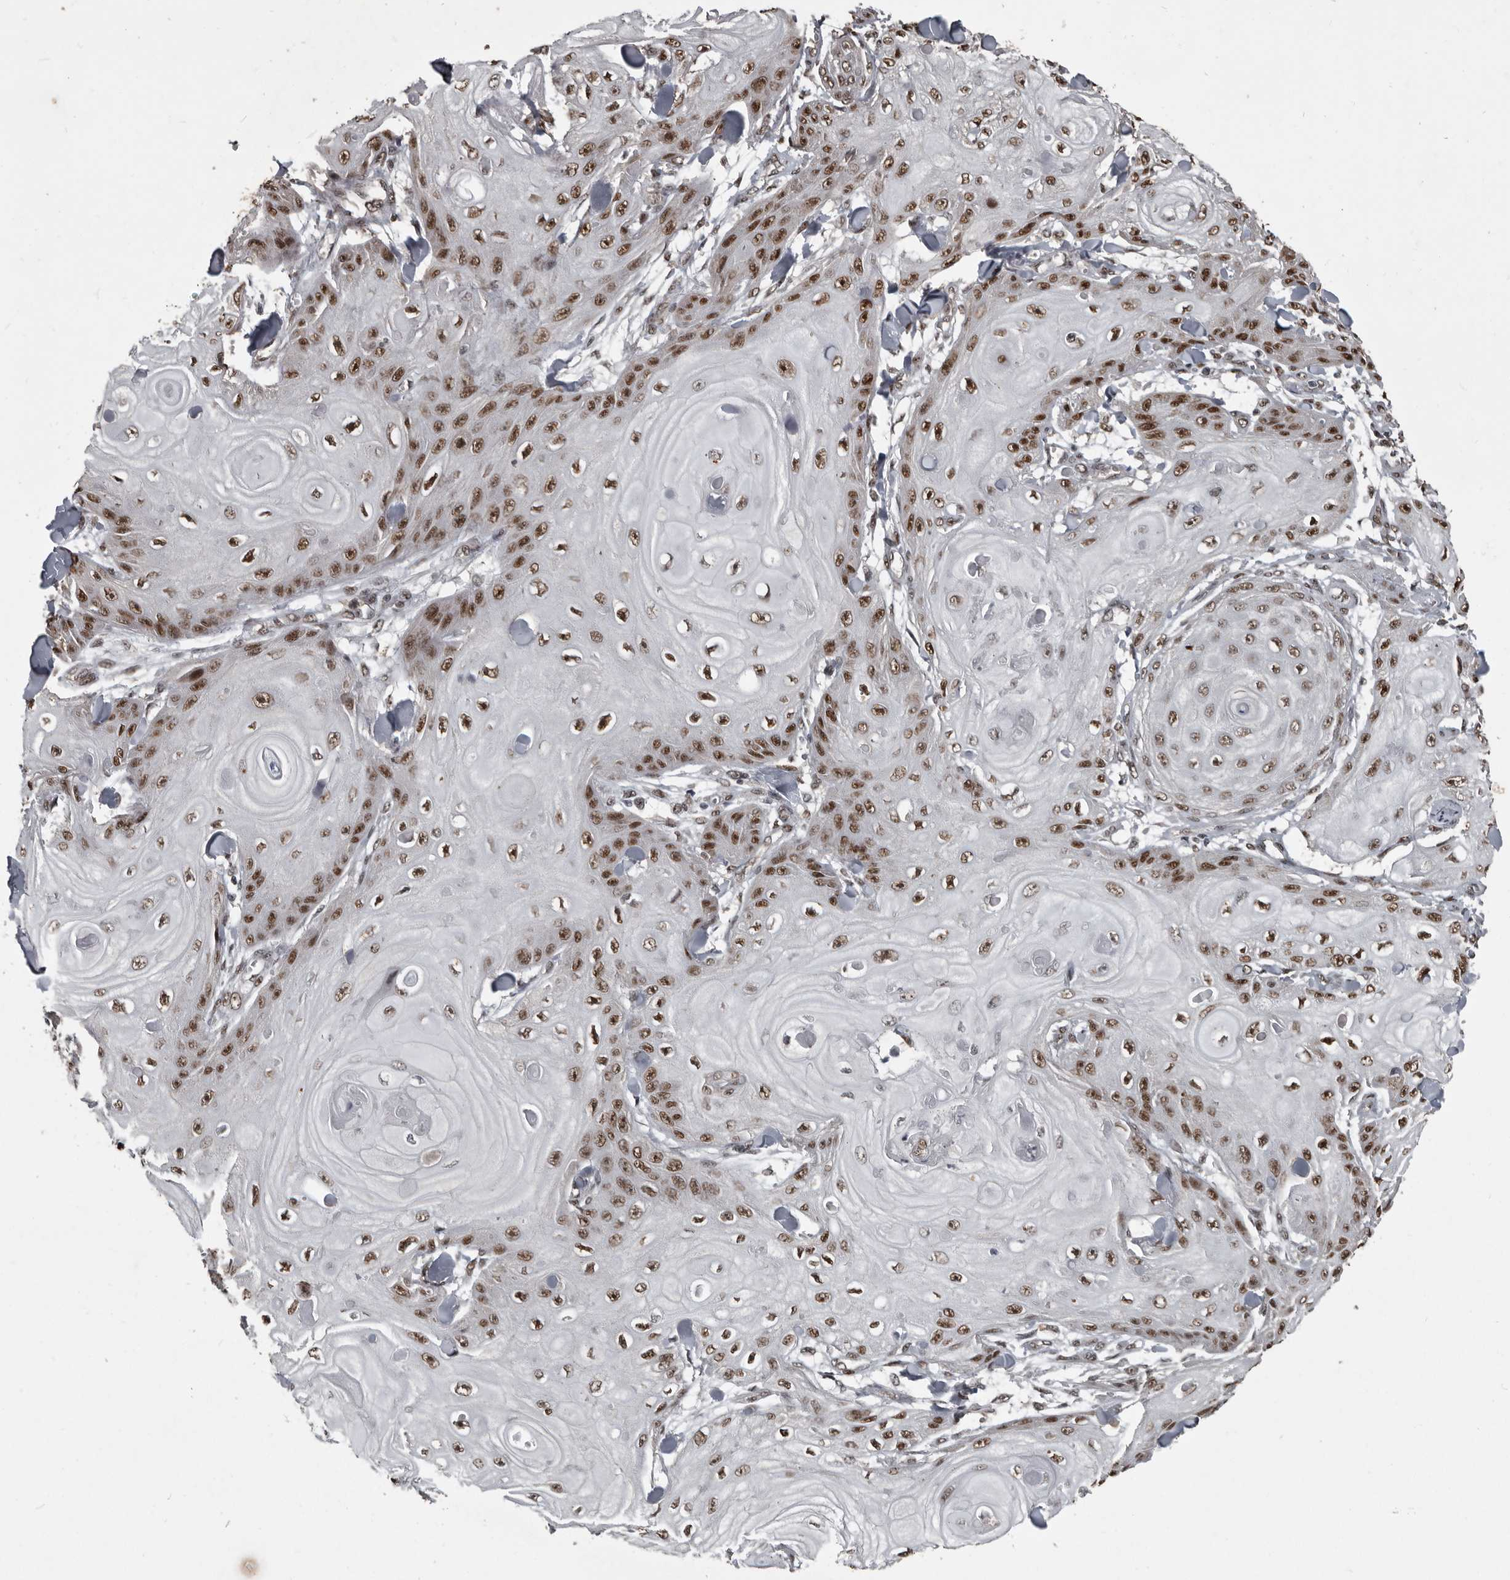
{"staining": {"intensity": "strong", "quantity": ">75%", "location": "nuclear"}, "tissue": "skin cancer", "cell_type": "Tumor cells", "image_type": "cancer", "snomed": [{"axis": "morphology", "description": "Squamous cell carcinoma, NOS"}, {"axis": "topography", "description": "Skin"}], "caption": "Protein expression analysis of skin squamous cell carcinoma displays strong nuclear staining in about >75% of tumor cells.", "gene": "CHD1L", "patient": {"sex": "male", "age": 74}}